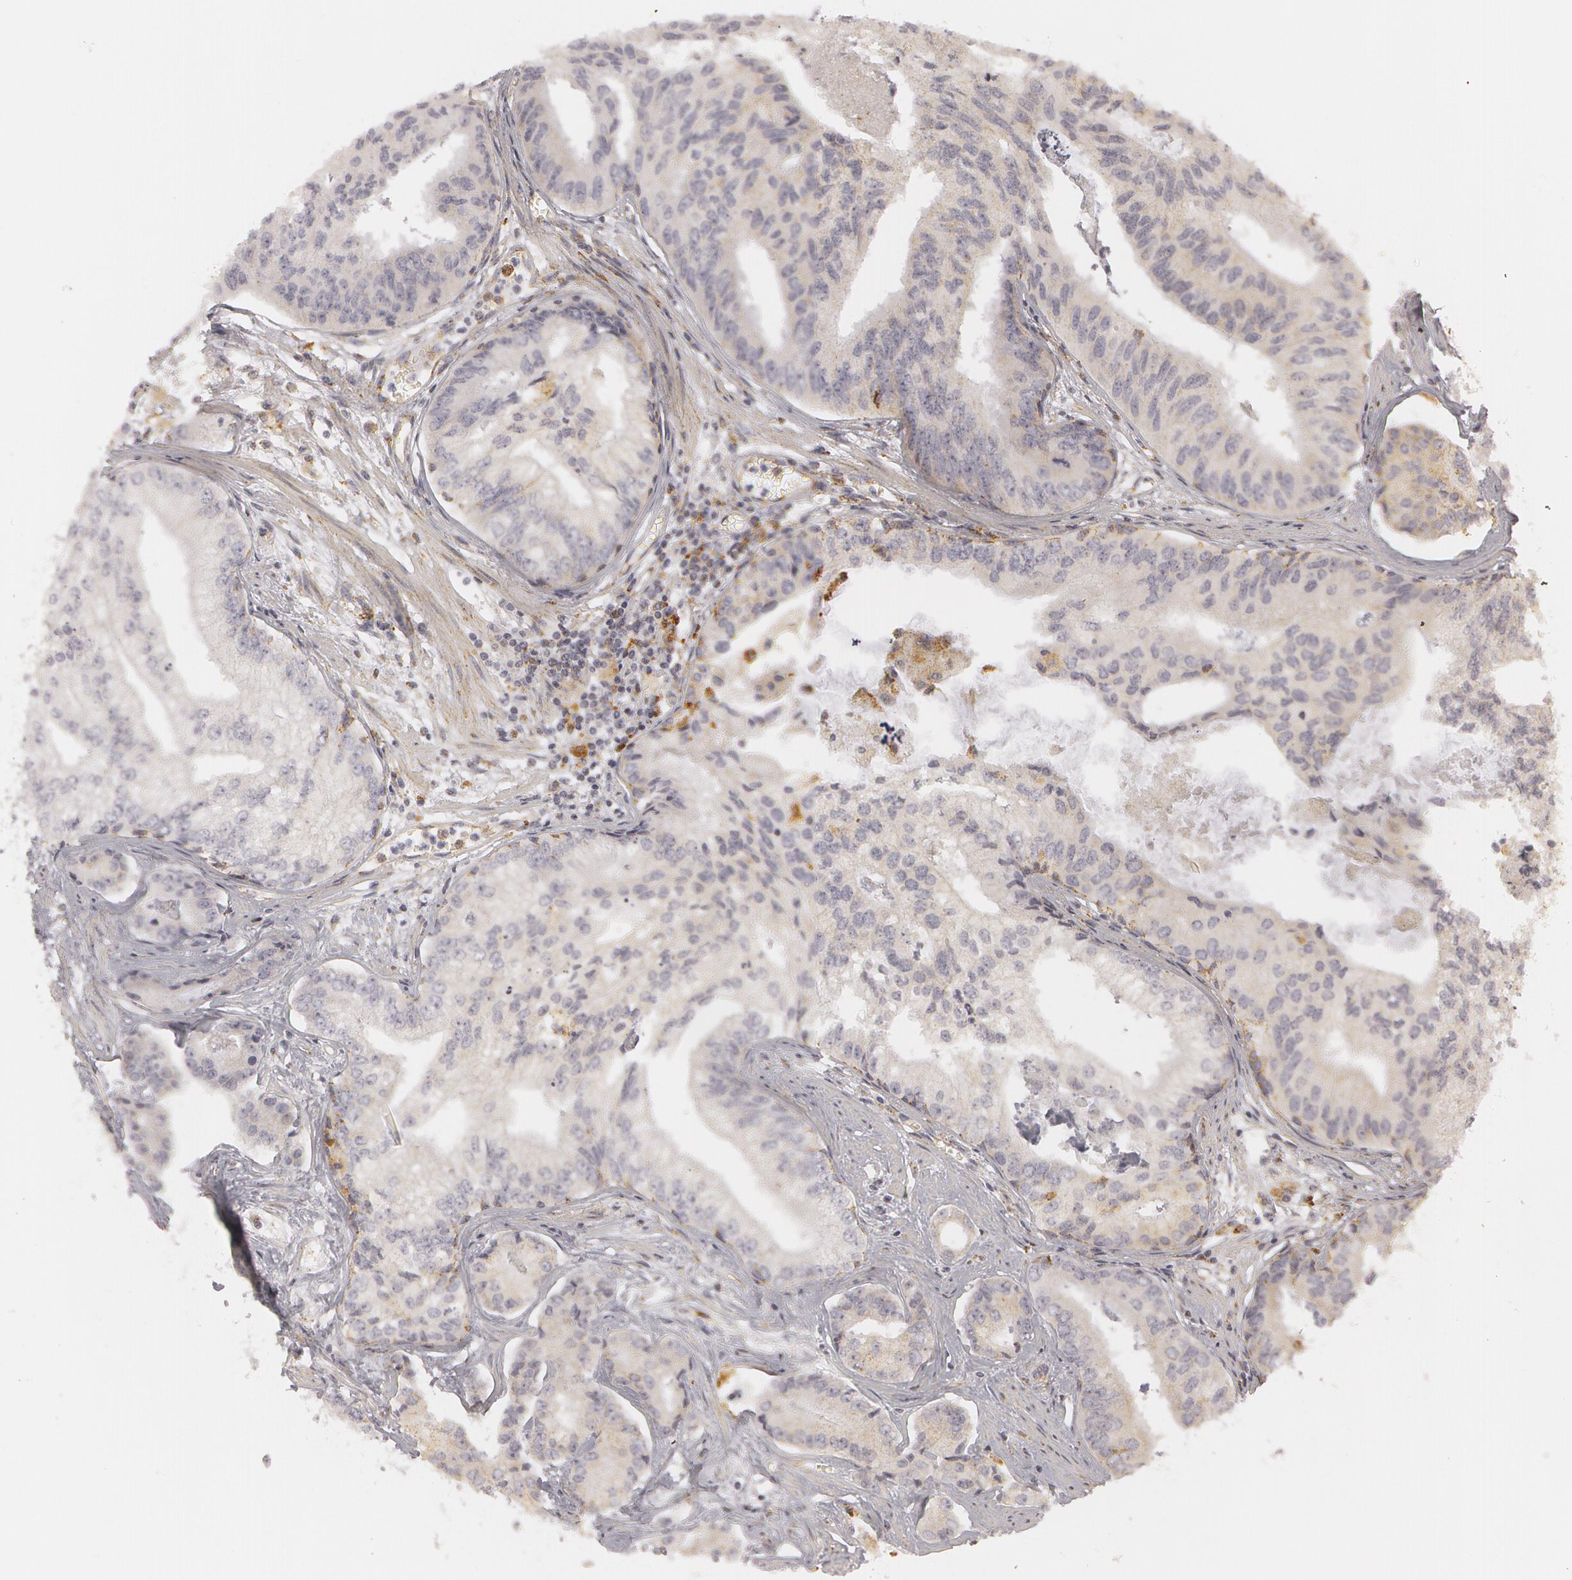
{"staining": {"intensity": "weak", "quantity": ">75%", "location": "cytoplasmic/membranous"}, "tissue": "prostate cancer", "cell_type": "Tumor cells", "image_type": "cancer", "snomed": [{"axis": "morphology", "description": "Adenocarcinoma, High grade"}, {"axis": "topography", "description": "Prostate"}], "caption": "Protein analysis of prostate cancer tissue displays weak cytoplasmic/membranous positivity in approximately >75% of tumor cells.", "gene": "C7", "patient": {"sex": "male", "age": 56}}